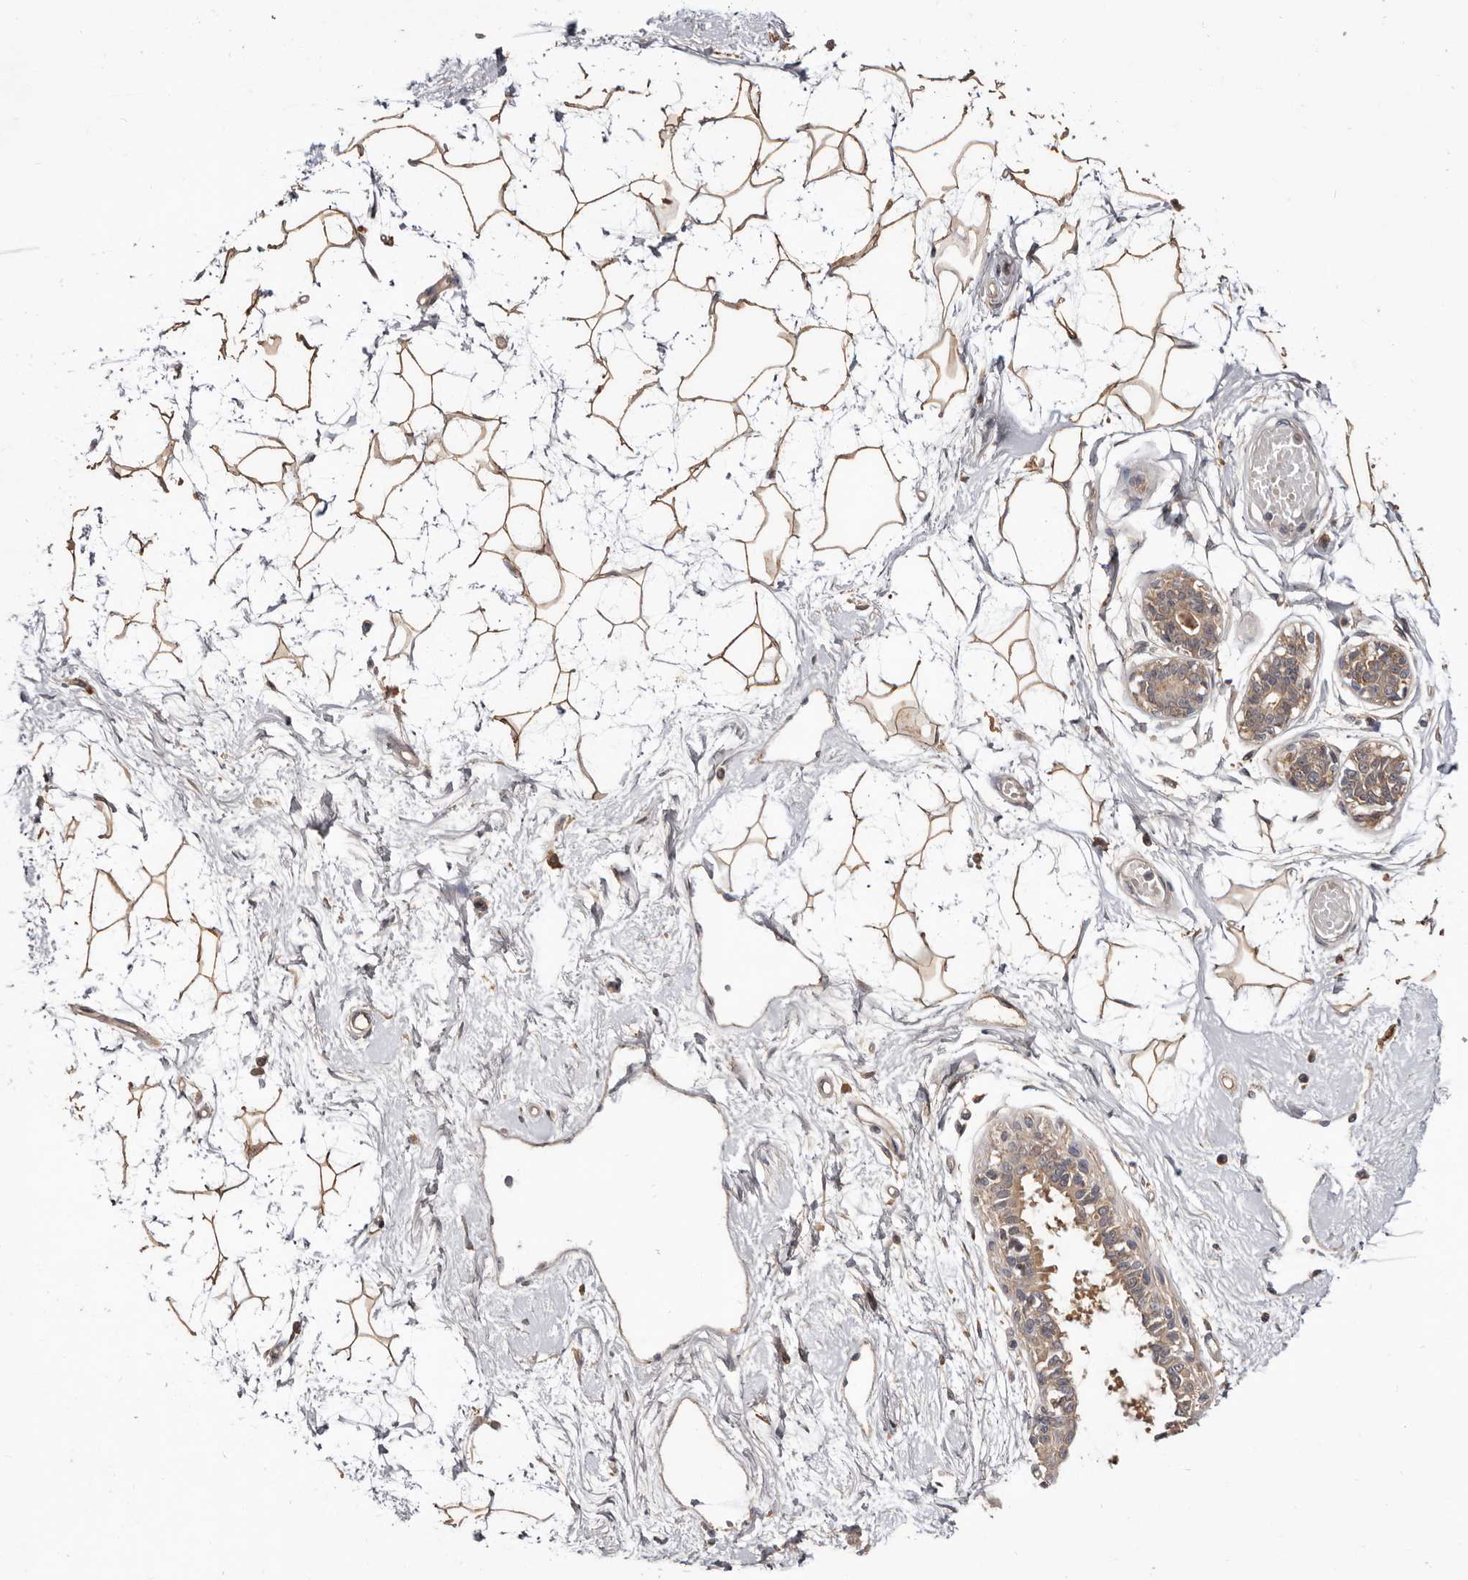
{"staining": {"intensity": "moderate", "quantity": ">75%", "location": "cytoplasmic/membranous"}, "tissue": "breast", "cell_type": "Adipocytes", "image_type": "normal", "snomed": [{"axis": "morphology", "description": "Normal tissue, NOS"}, {"axis": "topography", "description": "Breast"}], "caption": "Immunohistochemistry staining of unremarkable breast, which reveals medium levels of moderate cytoplasmic/membranous staining in about >75% of adipocytes indicating moderate cytoplasmic/membranous protein positivity. The staining was performed using DAB (brown) for protein detection and nuclei were counterstained in hematoxylin (blue).", "gene": "INAVA", "patient": {"sex": "female", "age": 45}}